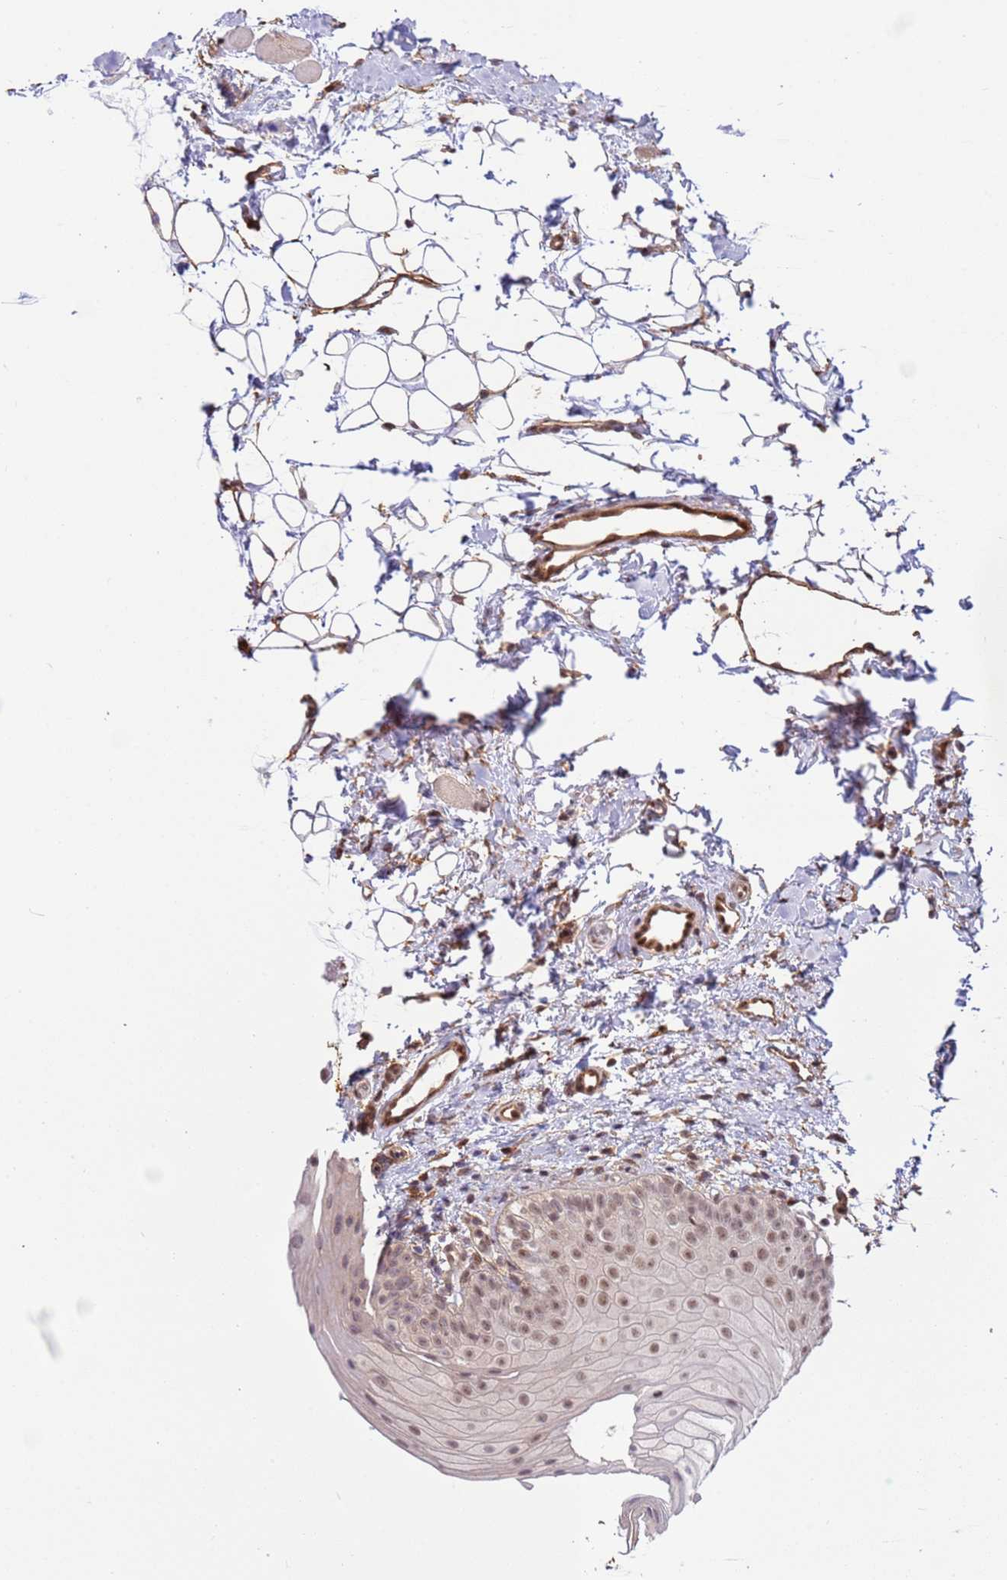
{"staining": {"intensity": "weak", "quantity": ">75%", "location": "nuclear"}, "tissue": "oral mucosa", "cell_type": "Squamous epithelial cells", "image_type": "normal", "snomed": [{"axis": "morphology", "description": "Normal tissue, NOS"}, {"axis": "topography", "description": "Oral tissue"}], "caption": "Immunohistochemistry (IHC) of normal human oral mucosa demonstrates low levels of weak nuclear staining in about >75% of squamous epithelial cells.", "gene": "DCAF4", "patient": {"sex": "male", "age": 28}}